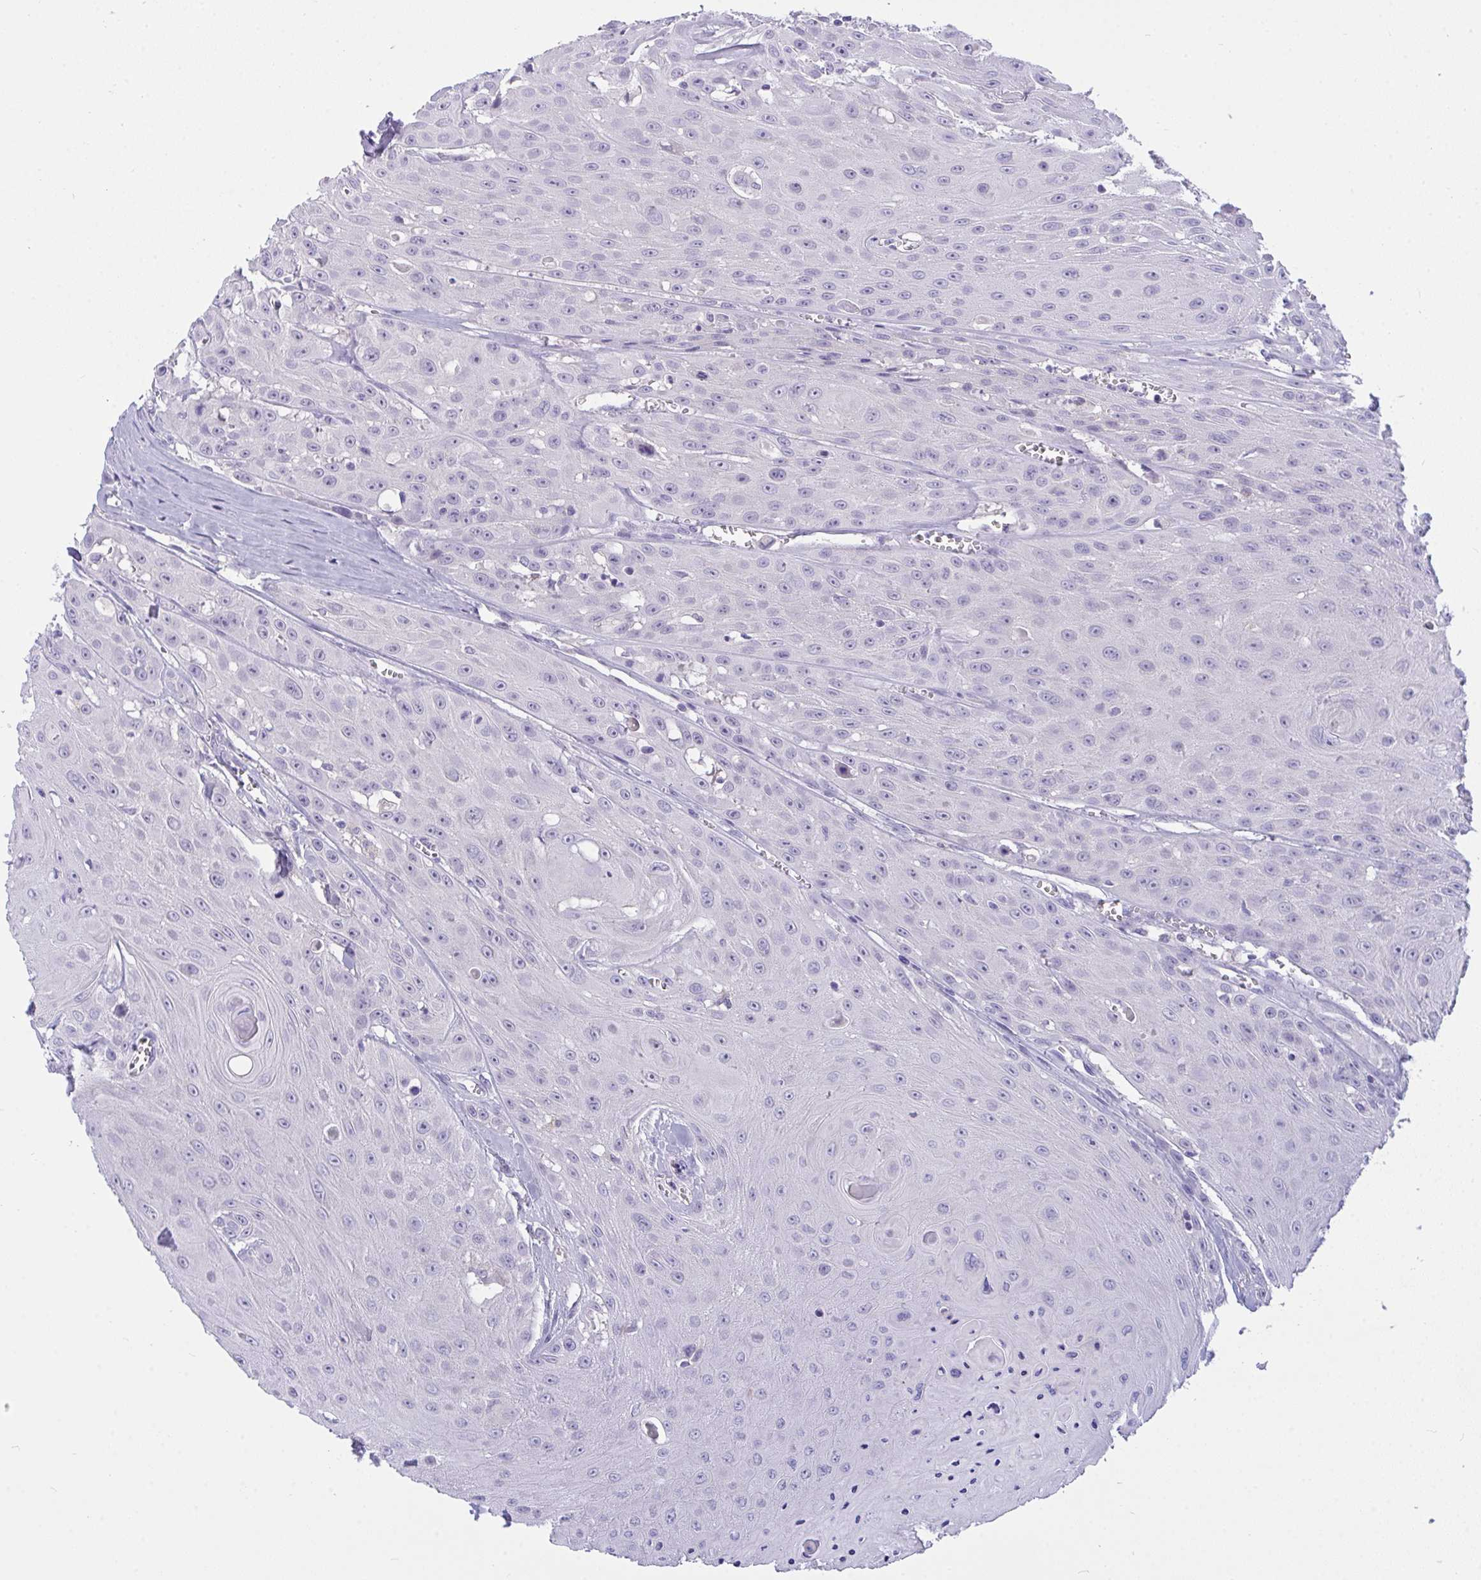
{"staining": {"intensity": "negative", "quantity": "none", "location": "none"}, "tissue": "head and neck cancer", "cell_type": "Tumor cells", "image_type": "cancer", "snomed": [{"axis": "morphology", "description": "Squamous cell carcinoma, NOS"}, {"axis": "topography", "description": "Oral tissue"}, {"axis": "topography", "description": "Head-Neck"}], "caption": "Immunohistochemistry (IHC) histopathology image of neoplastic tissue: head and neck squamous cell carcinoma stained with DAB (3,3'-diaminobenzidine) displays no significant protein positivity in tumor cells.", "gene": "SEMA6B", "patient": {"sex": "male", "age": 81}}